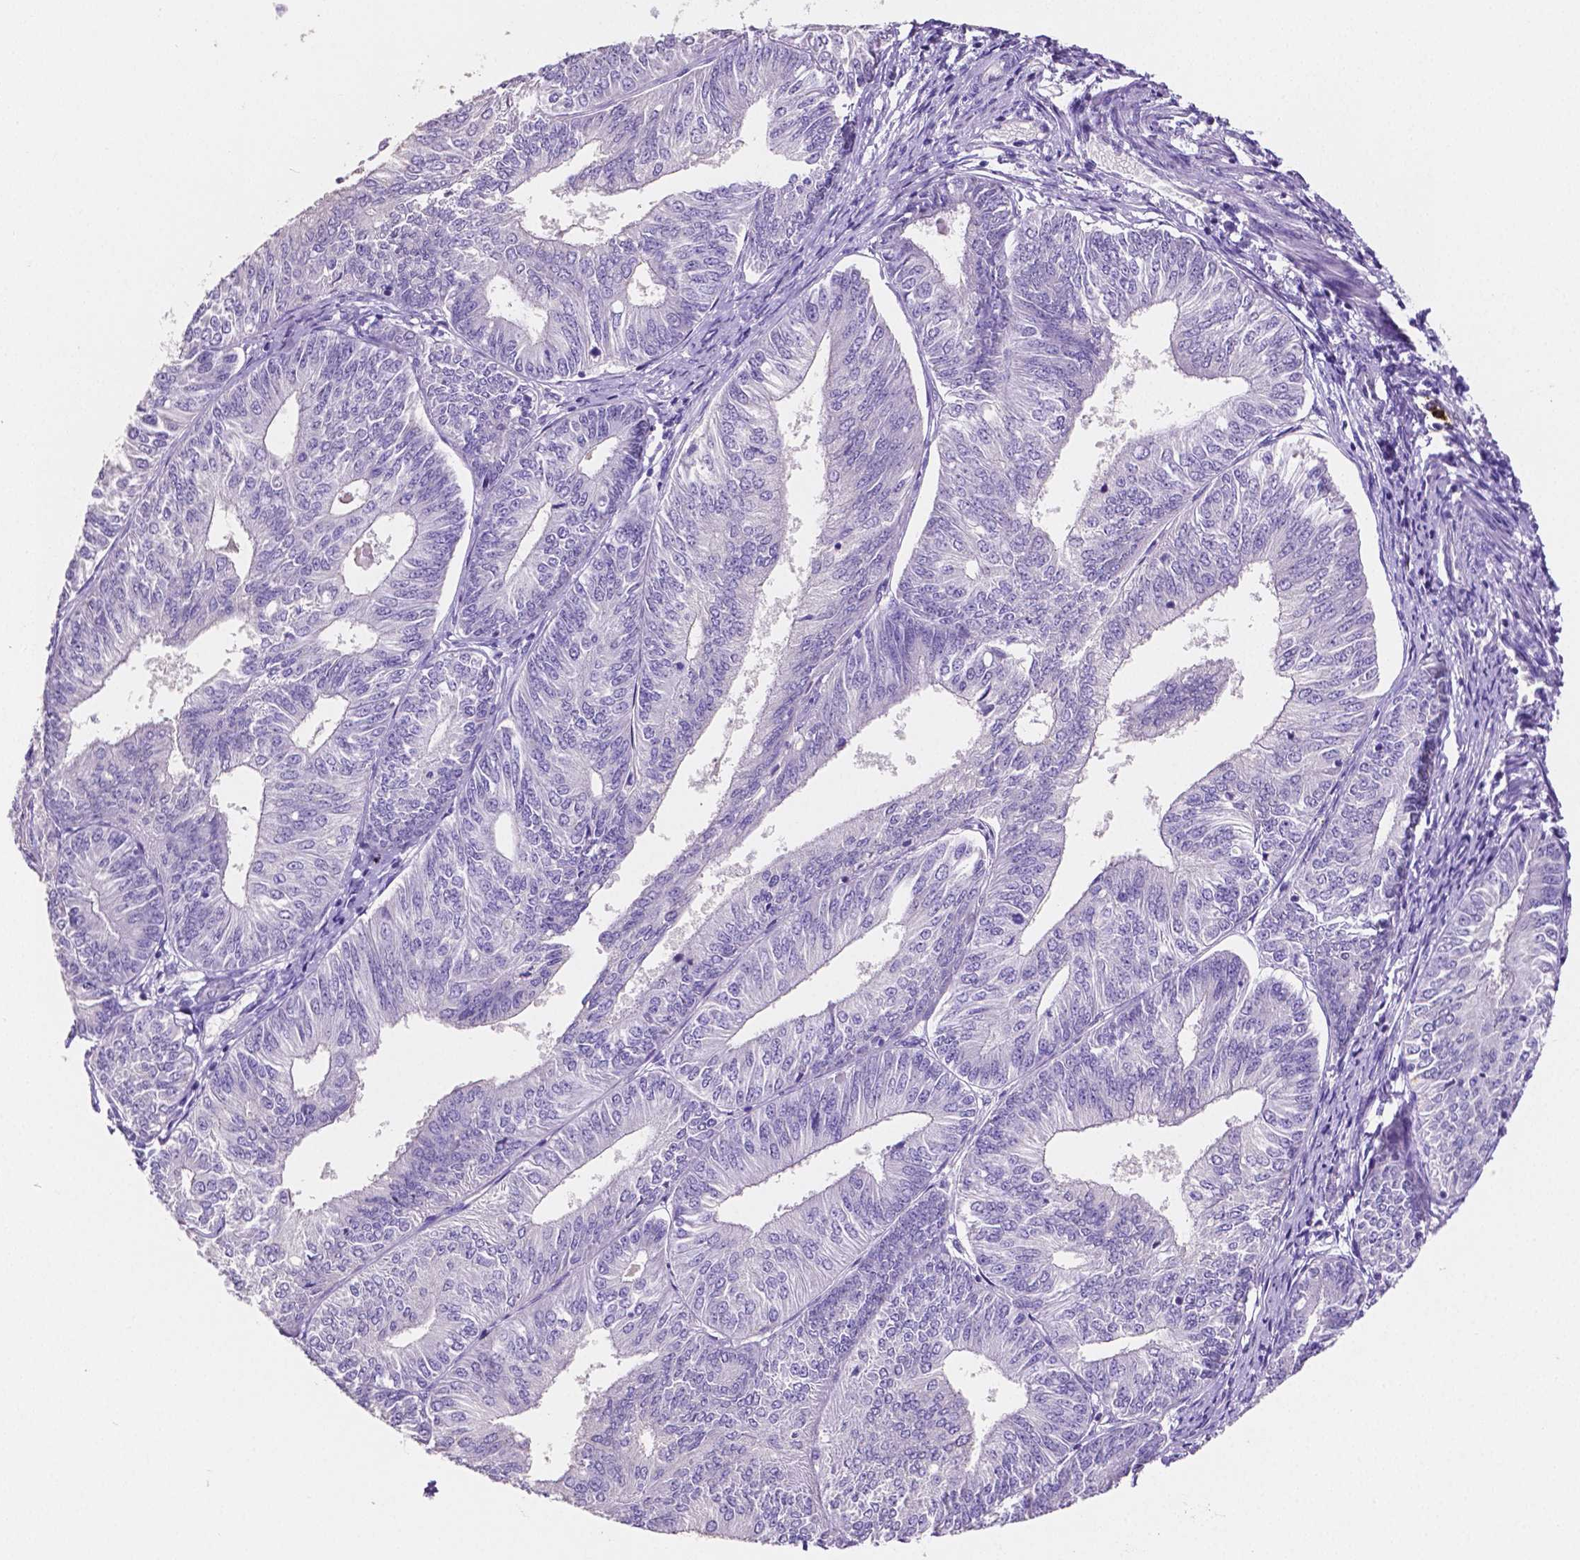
{"staining": {"intensity": "negative", "quantity": "none", "location": "none"}, "tissue": "endometrial cancer", "cell_type": "Tumor cells", "image_type": "cancer", "snomed": [{"axis": "morphology", "description": "Adenocarcinoma, NOS"}, {"axis": "topography", "description": "Endometrium"}], "caption": "This is a image of IHC staining of endometrial cancer (adenocarcinoma), which shows no staining in tumor cells.", "gene": "MMP9", "patient": {"sex": "female", "age": 58}}